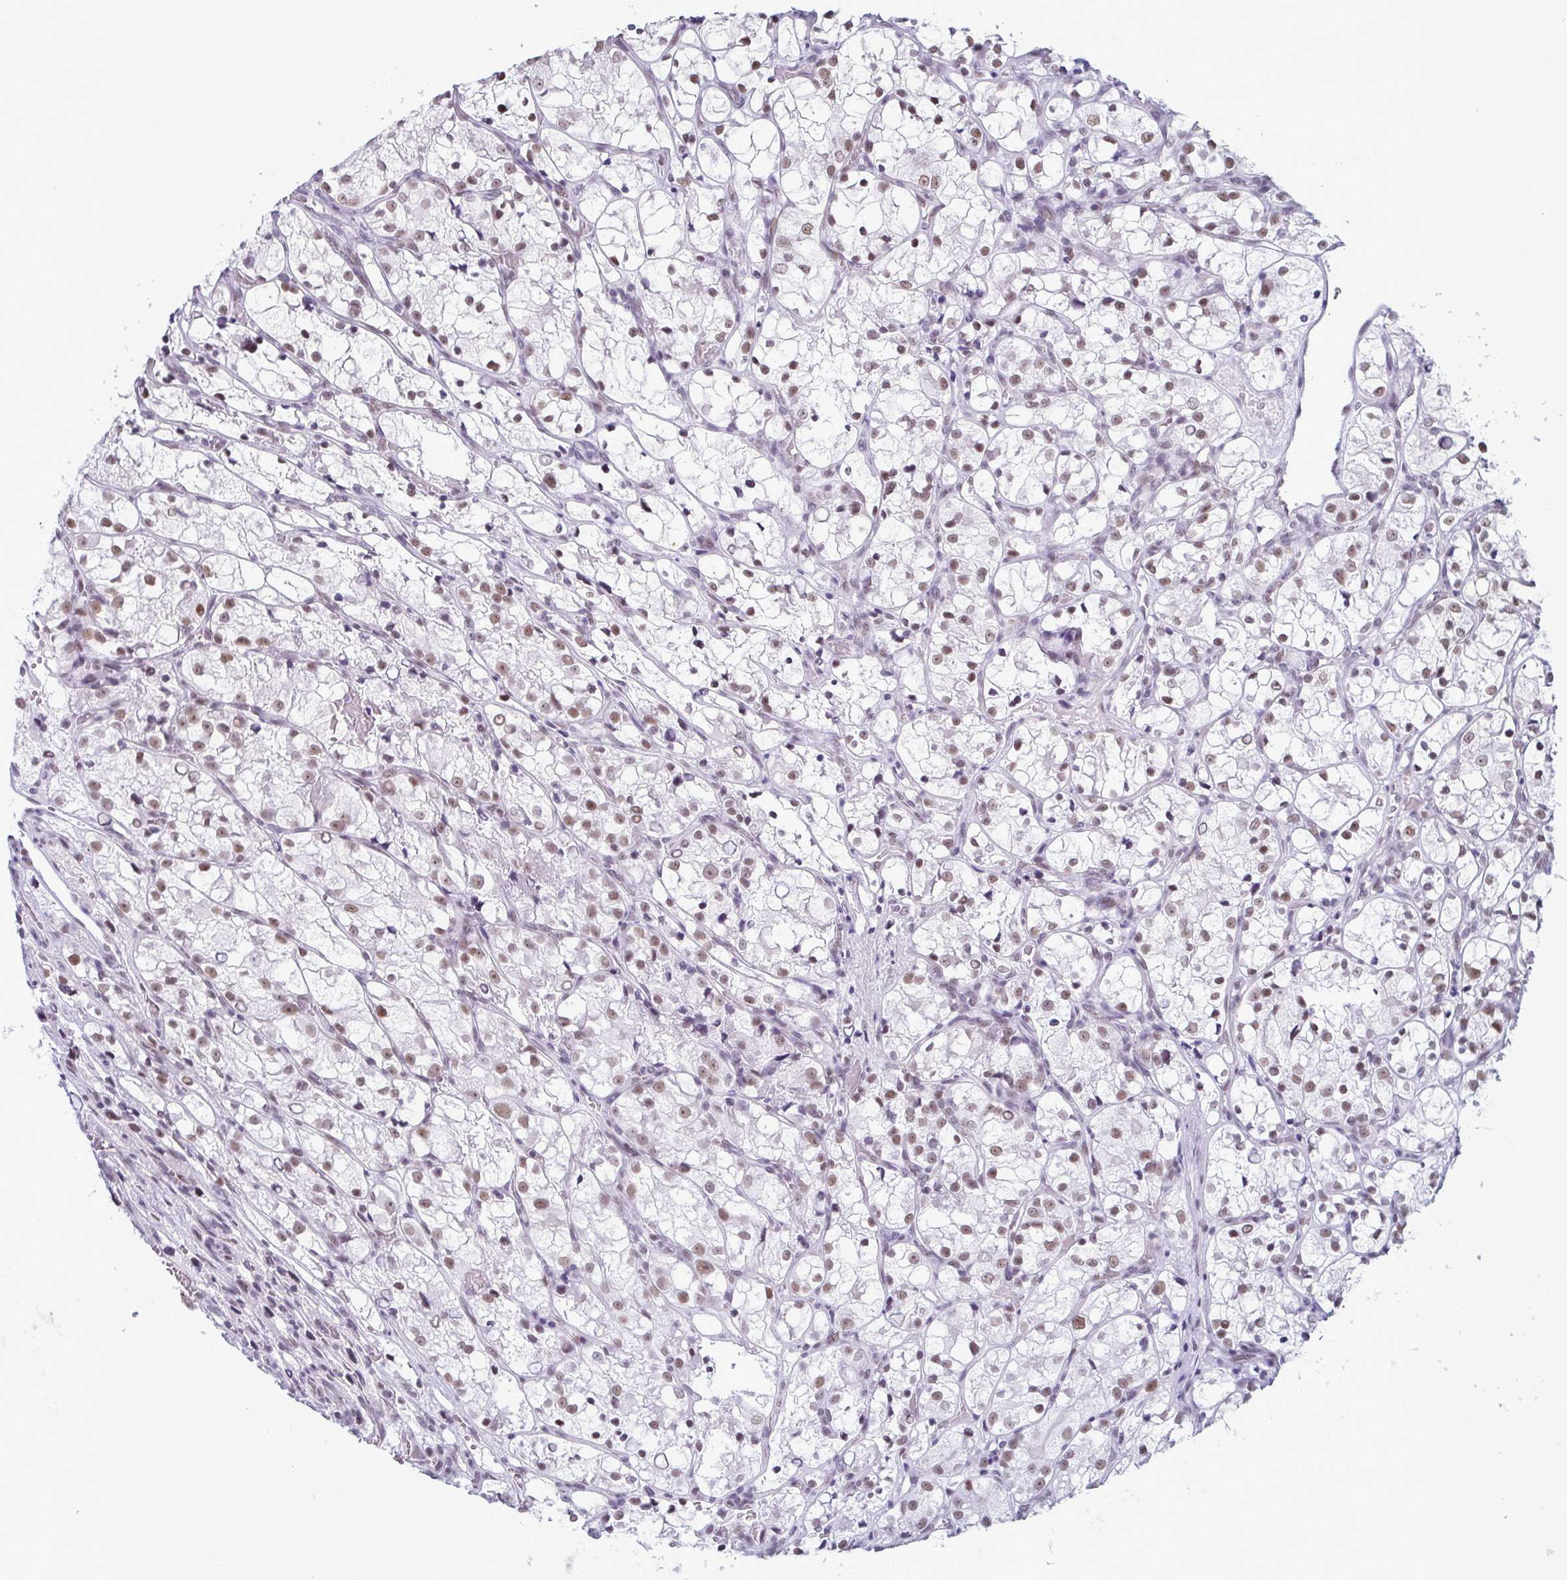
{"staining": {"intensity": "moderate", "quantity": ">75%", "location": "nuclear"}, "tissue": "renal cancer", "cell_type": "Tumor cells", "image_type": "cancer", "snomed": [{"axis": "morphology", "description": "Adenocarcinoma, NOS"}, {"axis": "topography", "description": "Kidney"}], "caption": "Protein staining of renal cancer (adenocarcinoma) tissue shows moderate nuclear staining in about >75% of tumor cells. (DAB (3,3'-diaminobenzidine) = brown stain, brightfield microscopy at high magnification).", "gene": "RBM7", "patient": {"sex": "female", "age": 69}}